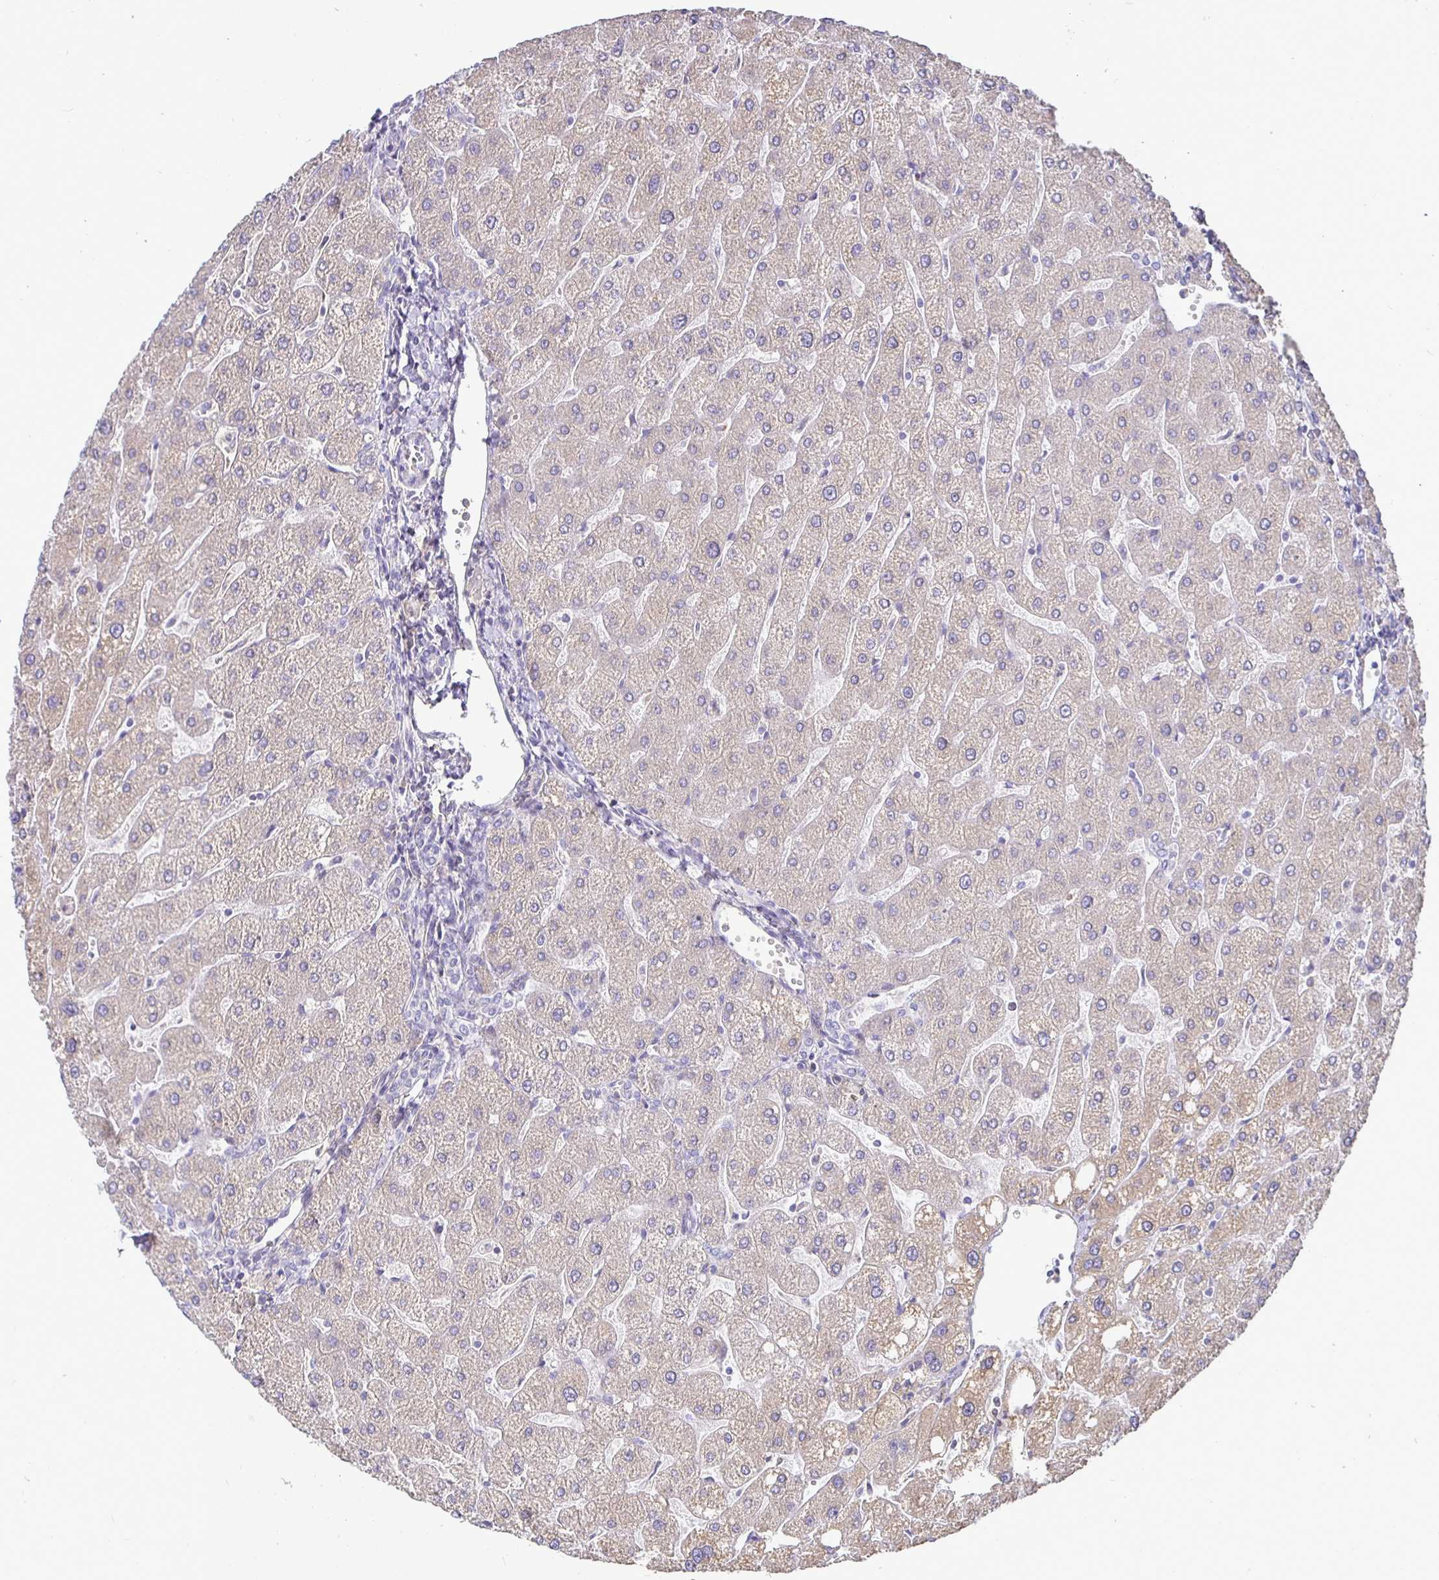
{"staining": {"intensity": "negative", "quantity": "none", "location": "none"}, "tissue": "liver", "cell_type": "Cholangiocytes", "image_type": "normal", "snomed": [{"axis": "morphology", "description": "Normal tissue, NOS"}, {"axis": "topography", "description": "Liver"}], "caption": "The image displays no staining of cholangiocytes in benign liver. The staining was performed using DAB to visualize the protein expression in brown, while the nuclei were stained in blue with hematoxylin (Magnification: 20x).", "gene": "SIRPA", "patient": {"sex": "male", "age": 67}}